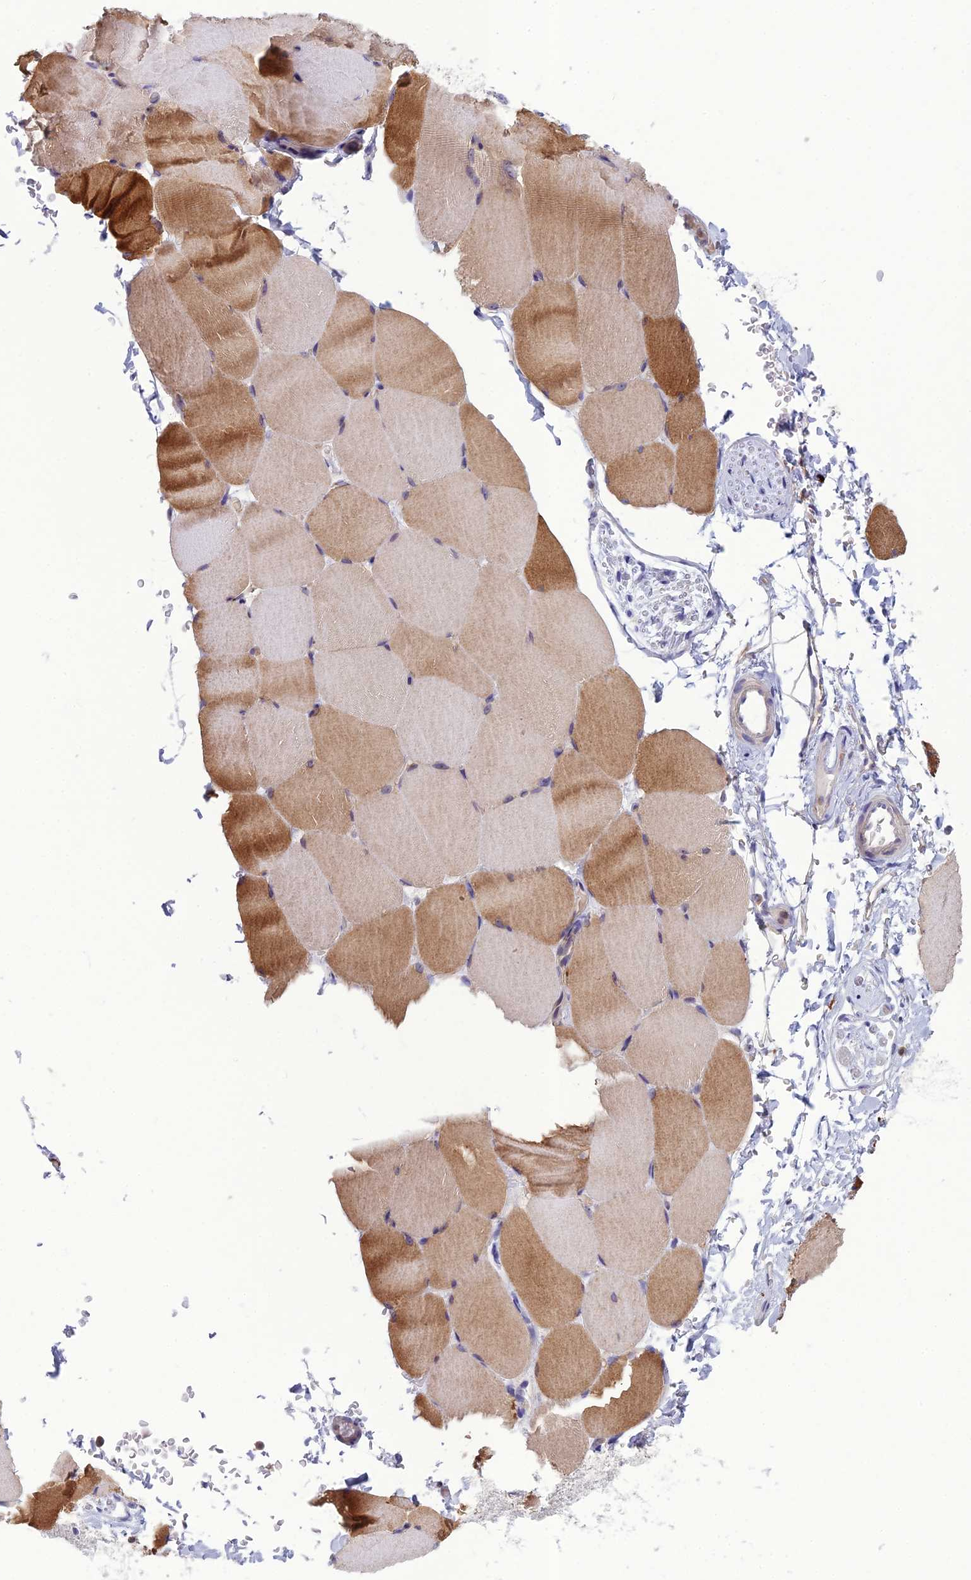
{"staining": {"intensity": "moderate", "quantity": "25%-75%", "location": "cytoplasmic/membranous"}, "tissue": "skeletal muscle", "cell_type": "Myocytes", "image_type": "normal", "snomed": [{"axis": "morphology", "description": "Normal tissue, NOS"}, {"axis": "topography", "description": "Skeletal muscle"}, {"axis": "topography", "description": "Parathyroid gland"}], "caption": "Immunohistochemistry micrograph of benign skeletal muscle: skeletal muscle stained using immunohistochemistry demonstrates medium levels of moderate protein expression localized specifically in the cytoplasmic/membranous of myocytes, appearing as a cytoplasmic/membranous brown color.", "gene": "BBS7", "patient": {"sex": "female", "age": 37}}